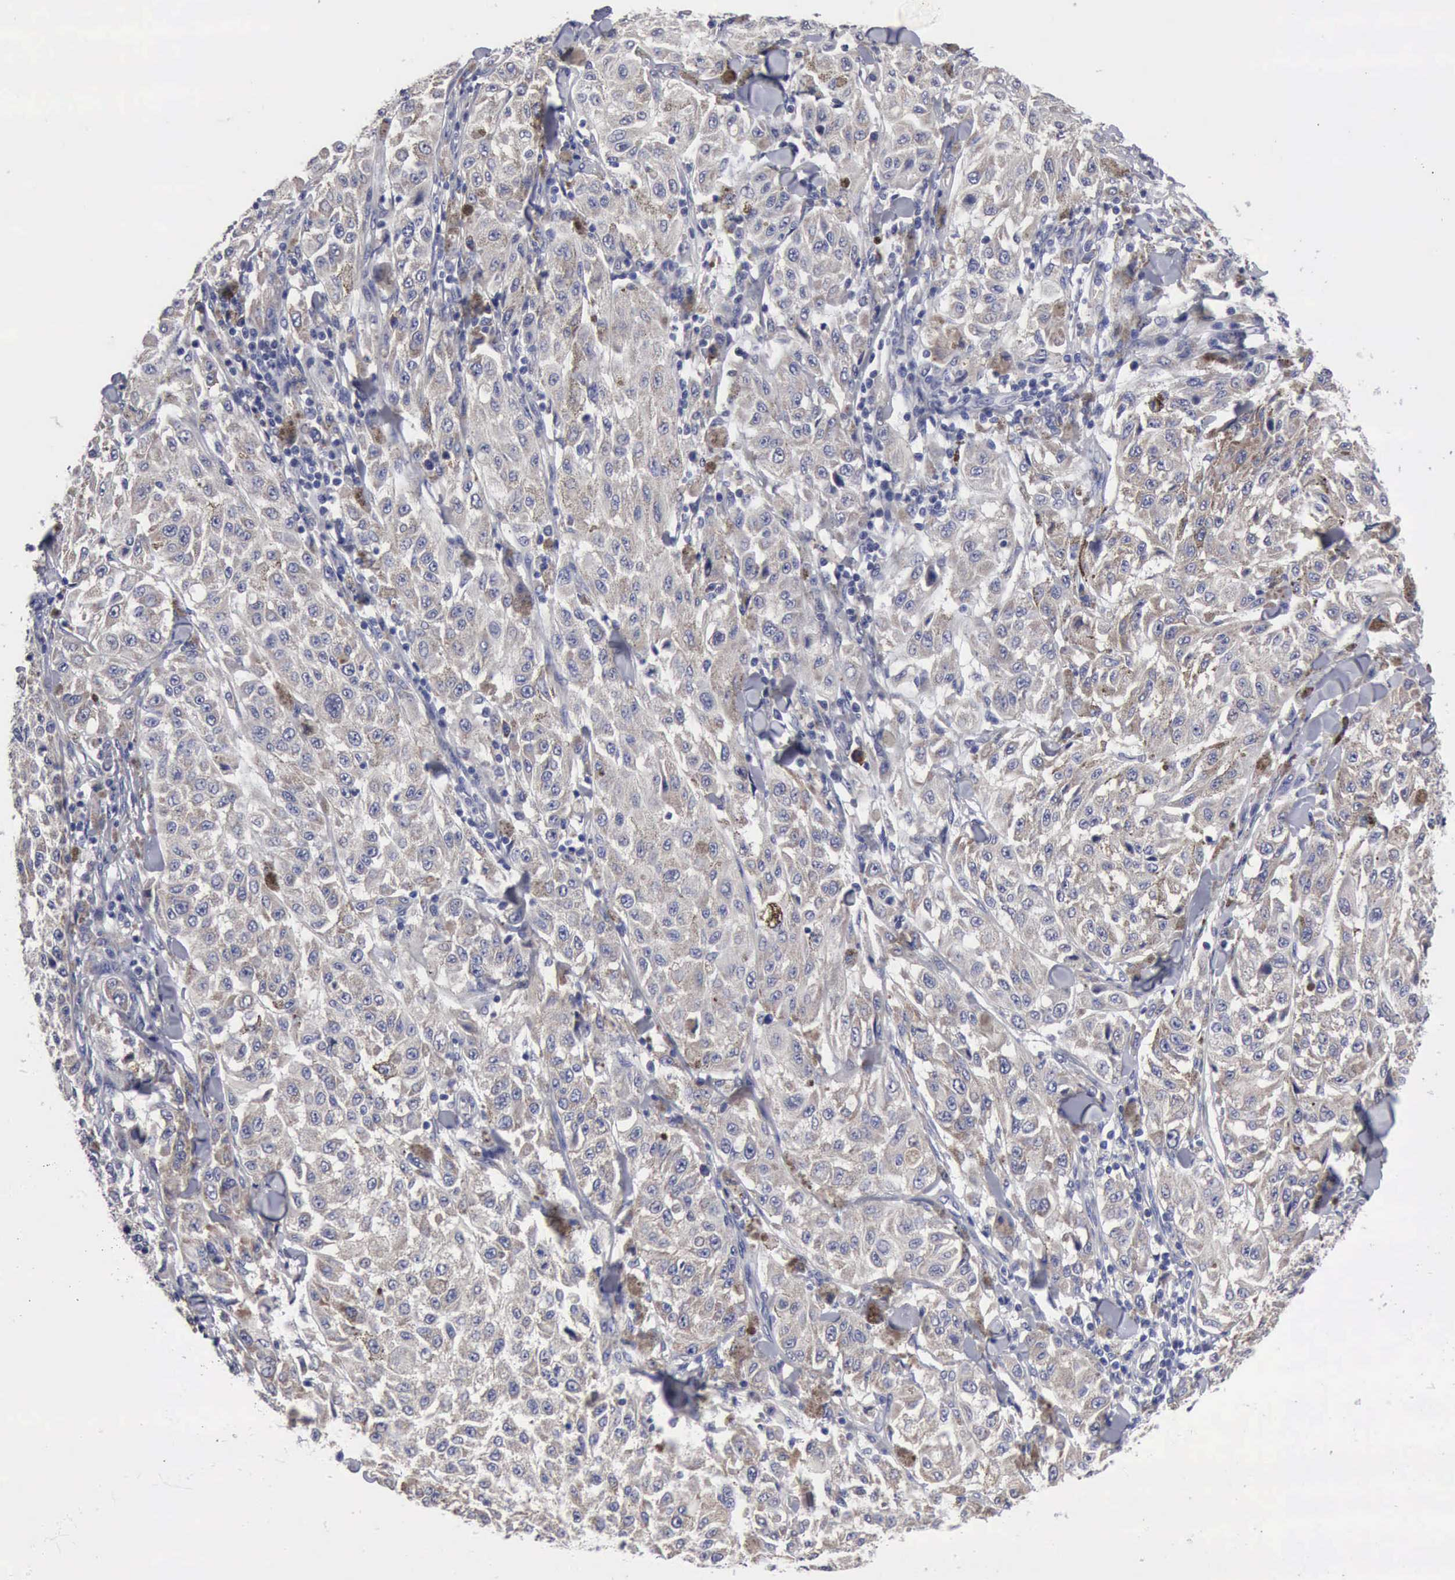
{"staining": {"intensity": "moderate", "quantity": "<25%", "location": "cytoplasmic/membranous"}, "tissue": "melanoma", "cell_type": "Tumor cells", "image_type": "cancer", "snomed": [{"axis": "morphology", "description": "Malignant melanoma, NOS"}, {"axis": "topography", "description": "Skin"}], "caption": "A high-resolution histopathology image shows immunohistochemistry (IHC) staining of malignant melanoma, which demonstrates moderate cytoplasmic/membranous expression in about <25% of tumor cells.", "gene": "TXLNG", "patient": {"sex": "female", "age": 64}}